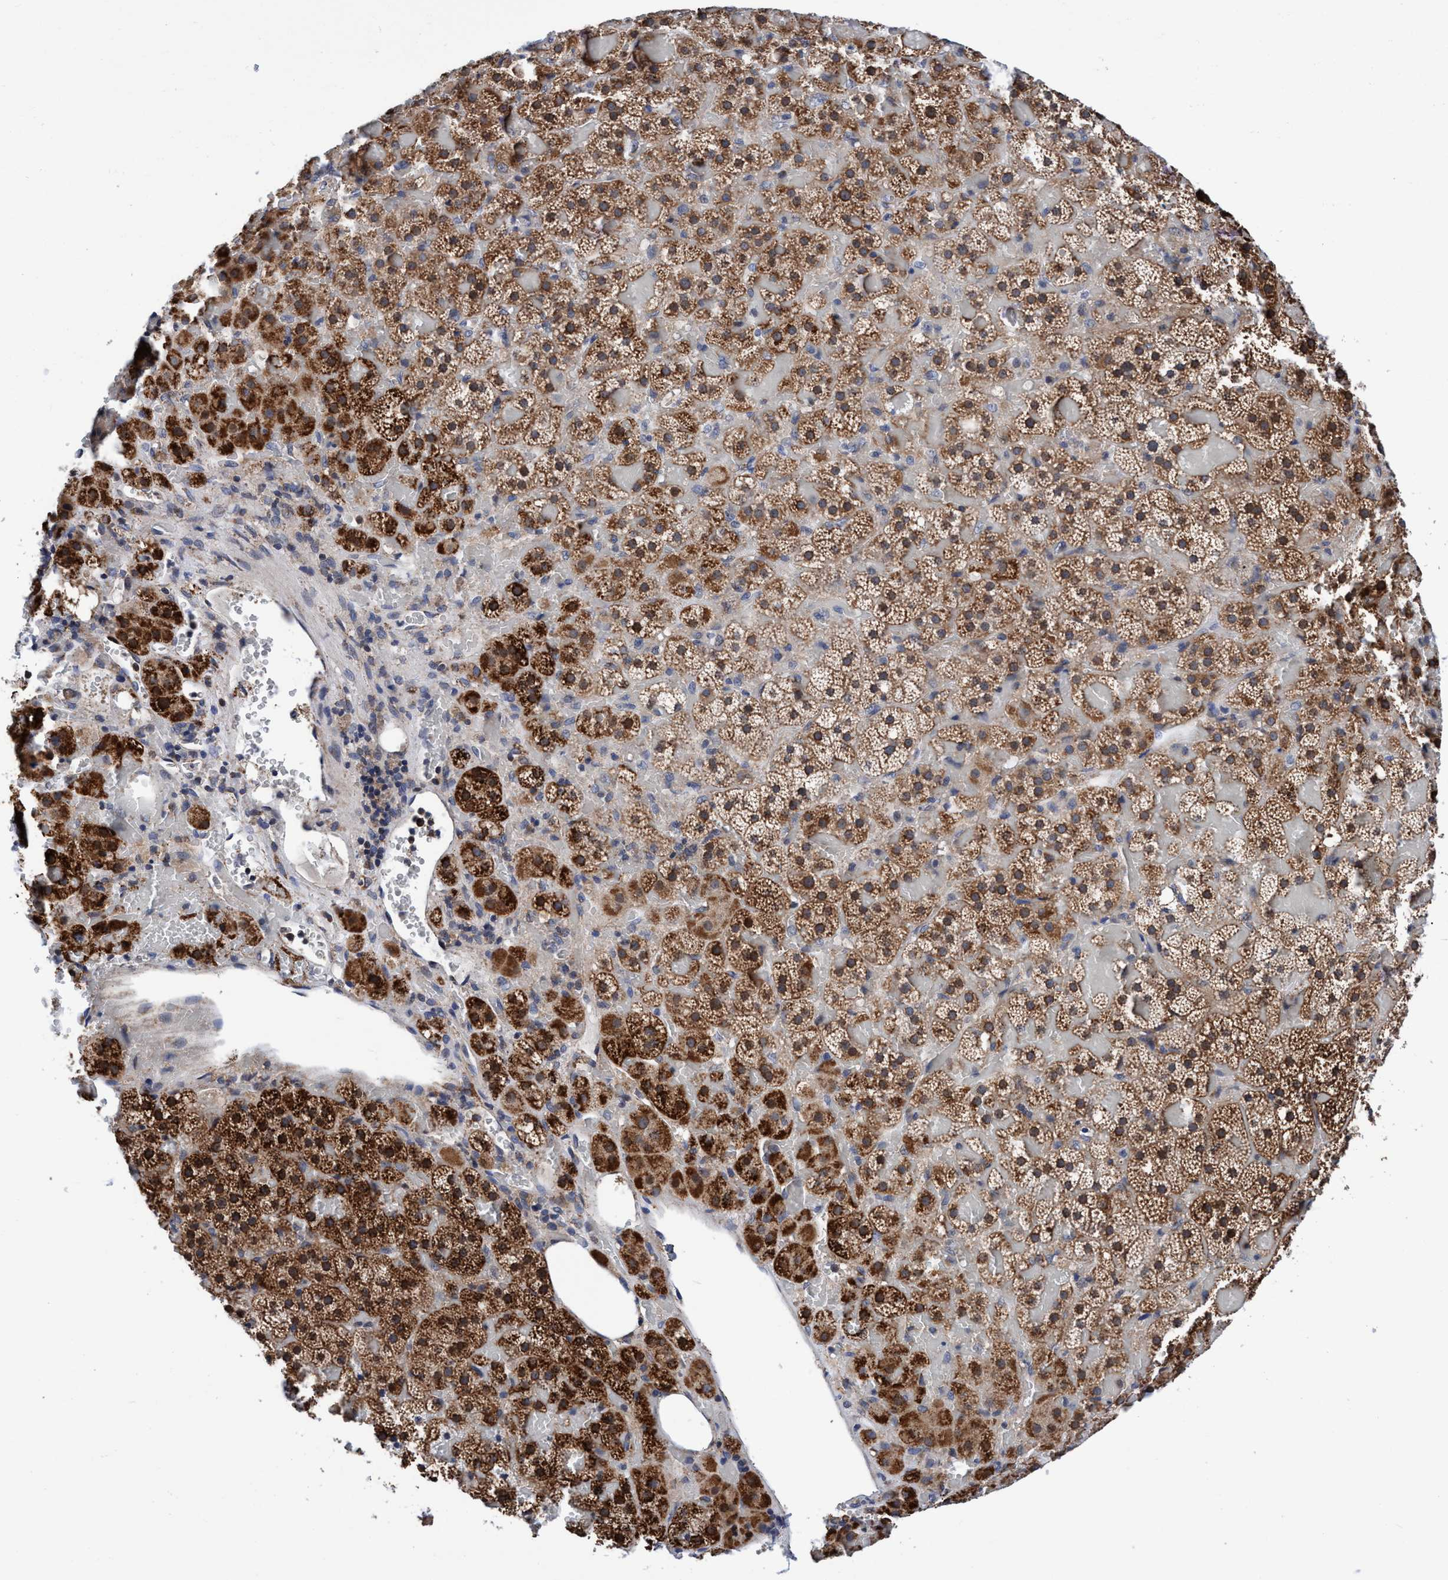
{"staining": {"intensity": "strong", "quantity": ">75%", "location": "cytoplasmic/membranous"}, "tissue": "adrenal gland", "cell_type": "Glandular cells", "image_type": "normal", "snomed": [{"axis": "morphology", "description": "Normal tissue, NOS"}, {"axis": "topography", "description": "Adrenal gland"}], "caption": "This histopathology image exhibits IHC staining of benign human adrenal gland, with high strong cytoplasmic/membranous expression in approximately >75% of glandular cells.", "gene": "AGAP2", "patient": {"sex": "female", "age": 59}}